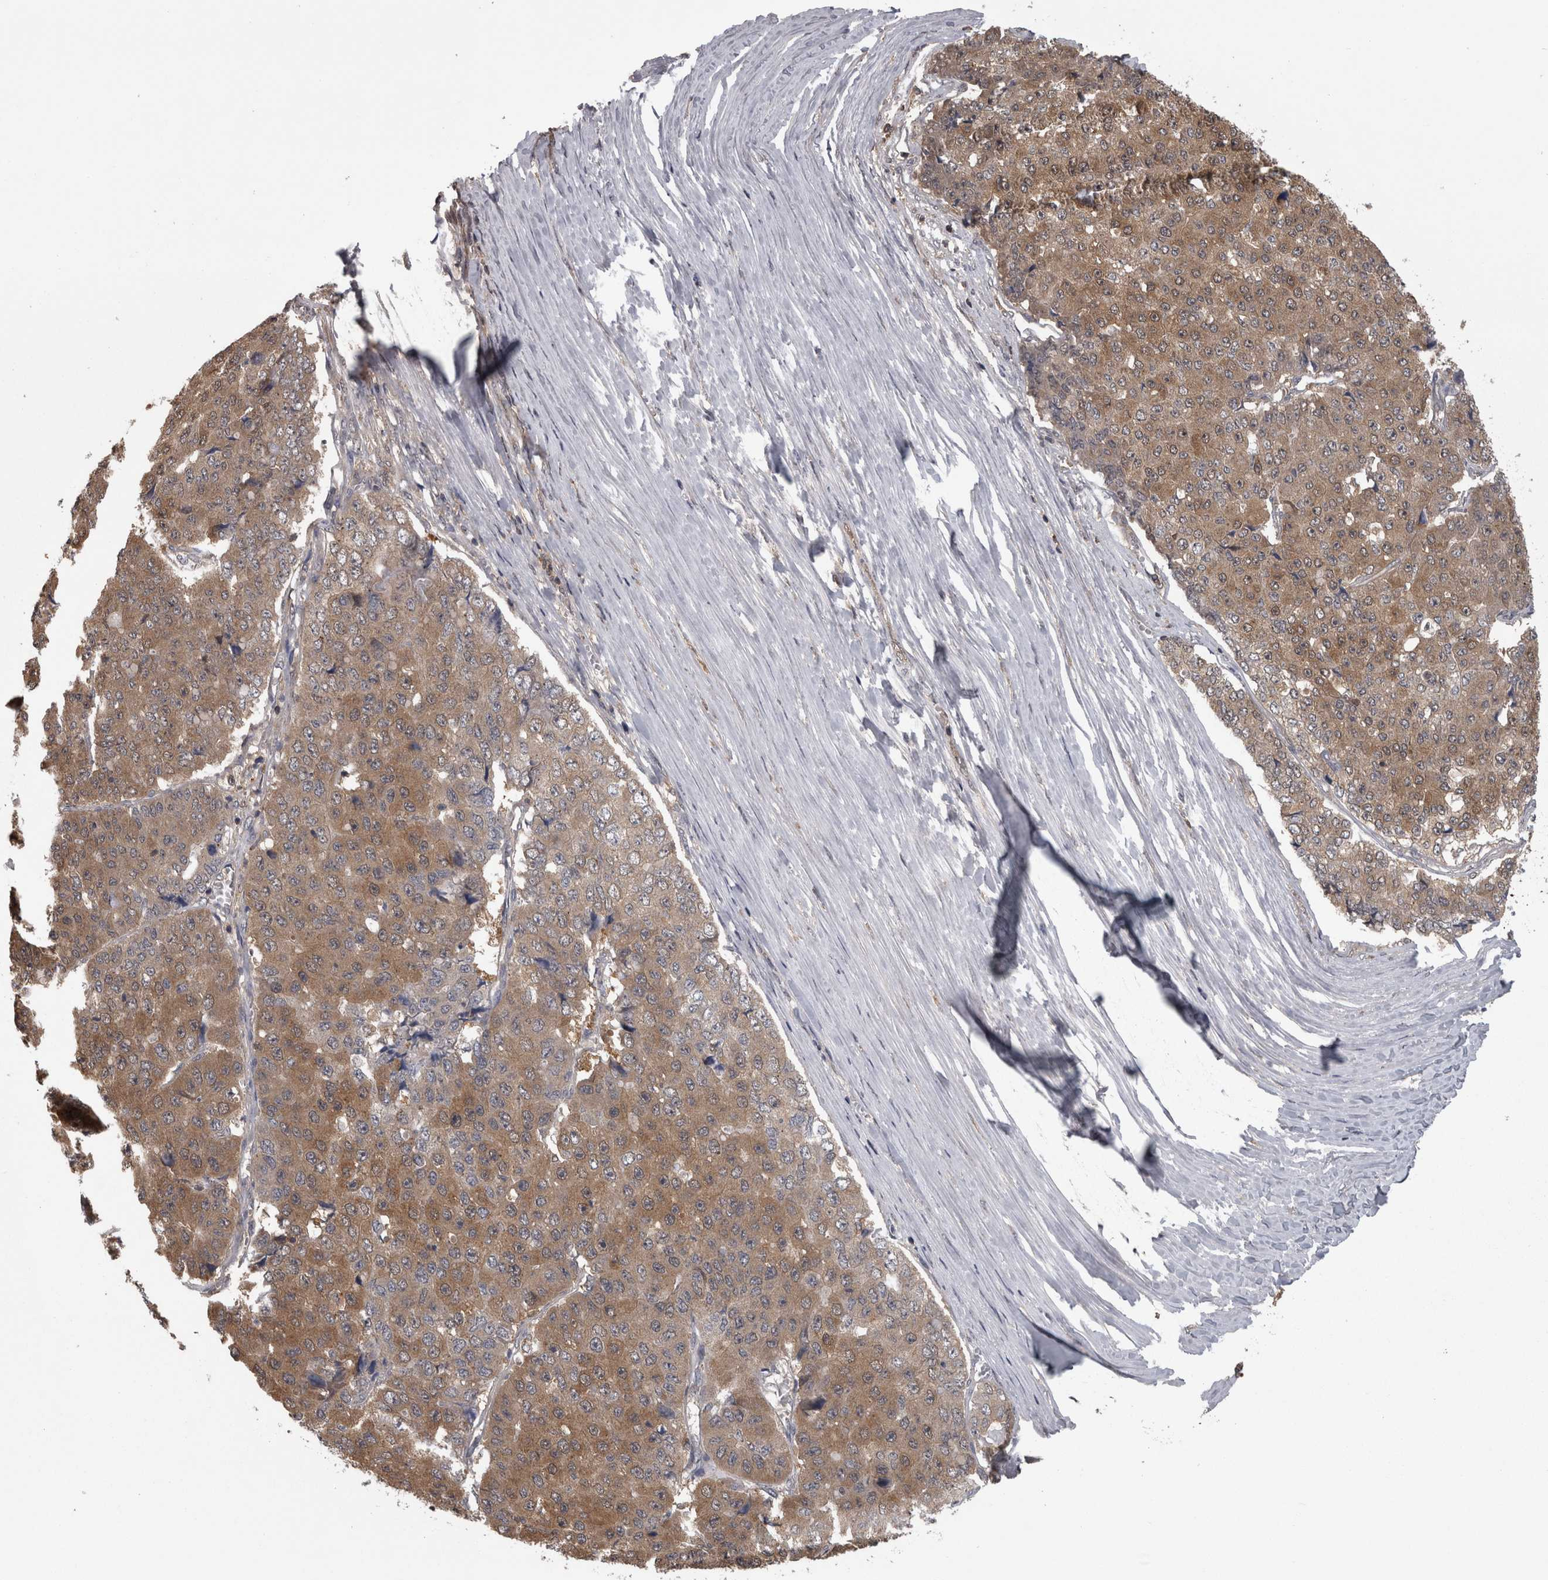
{"staining": {"intensity": "moderate", "quantity": ">75%", "location": "cytoplasmic/membranous"}, "tissue": "pancreatic cancer", "cell_type": "Tumor cells", "image_type": "cancer", "snomed": [{"axis": "morphology", "description": "Adenocarcinoma, NOS"}, {"axis": "topography", "description": "Pancreas"}], "caption": "Immunohistochemical staining of human adenocarcinoma (pancreatic) exhibits medium levels of moderate cytoplasmic/membranous expression in about >75% of tumor cells.", "gene": "APRT", "patient": {"sex": "male", "age": 50}}